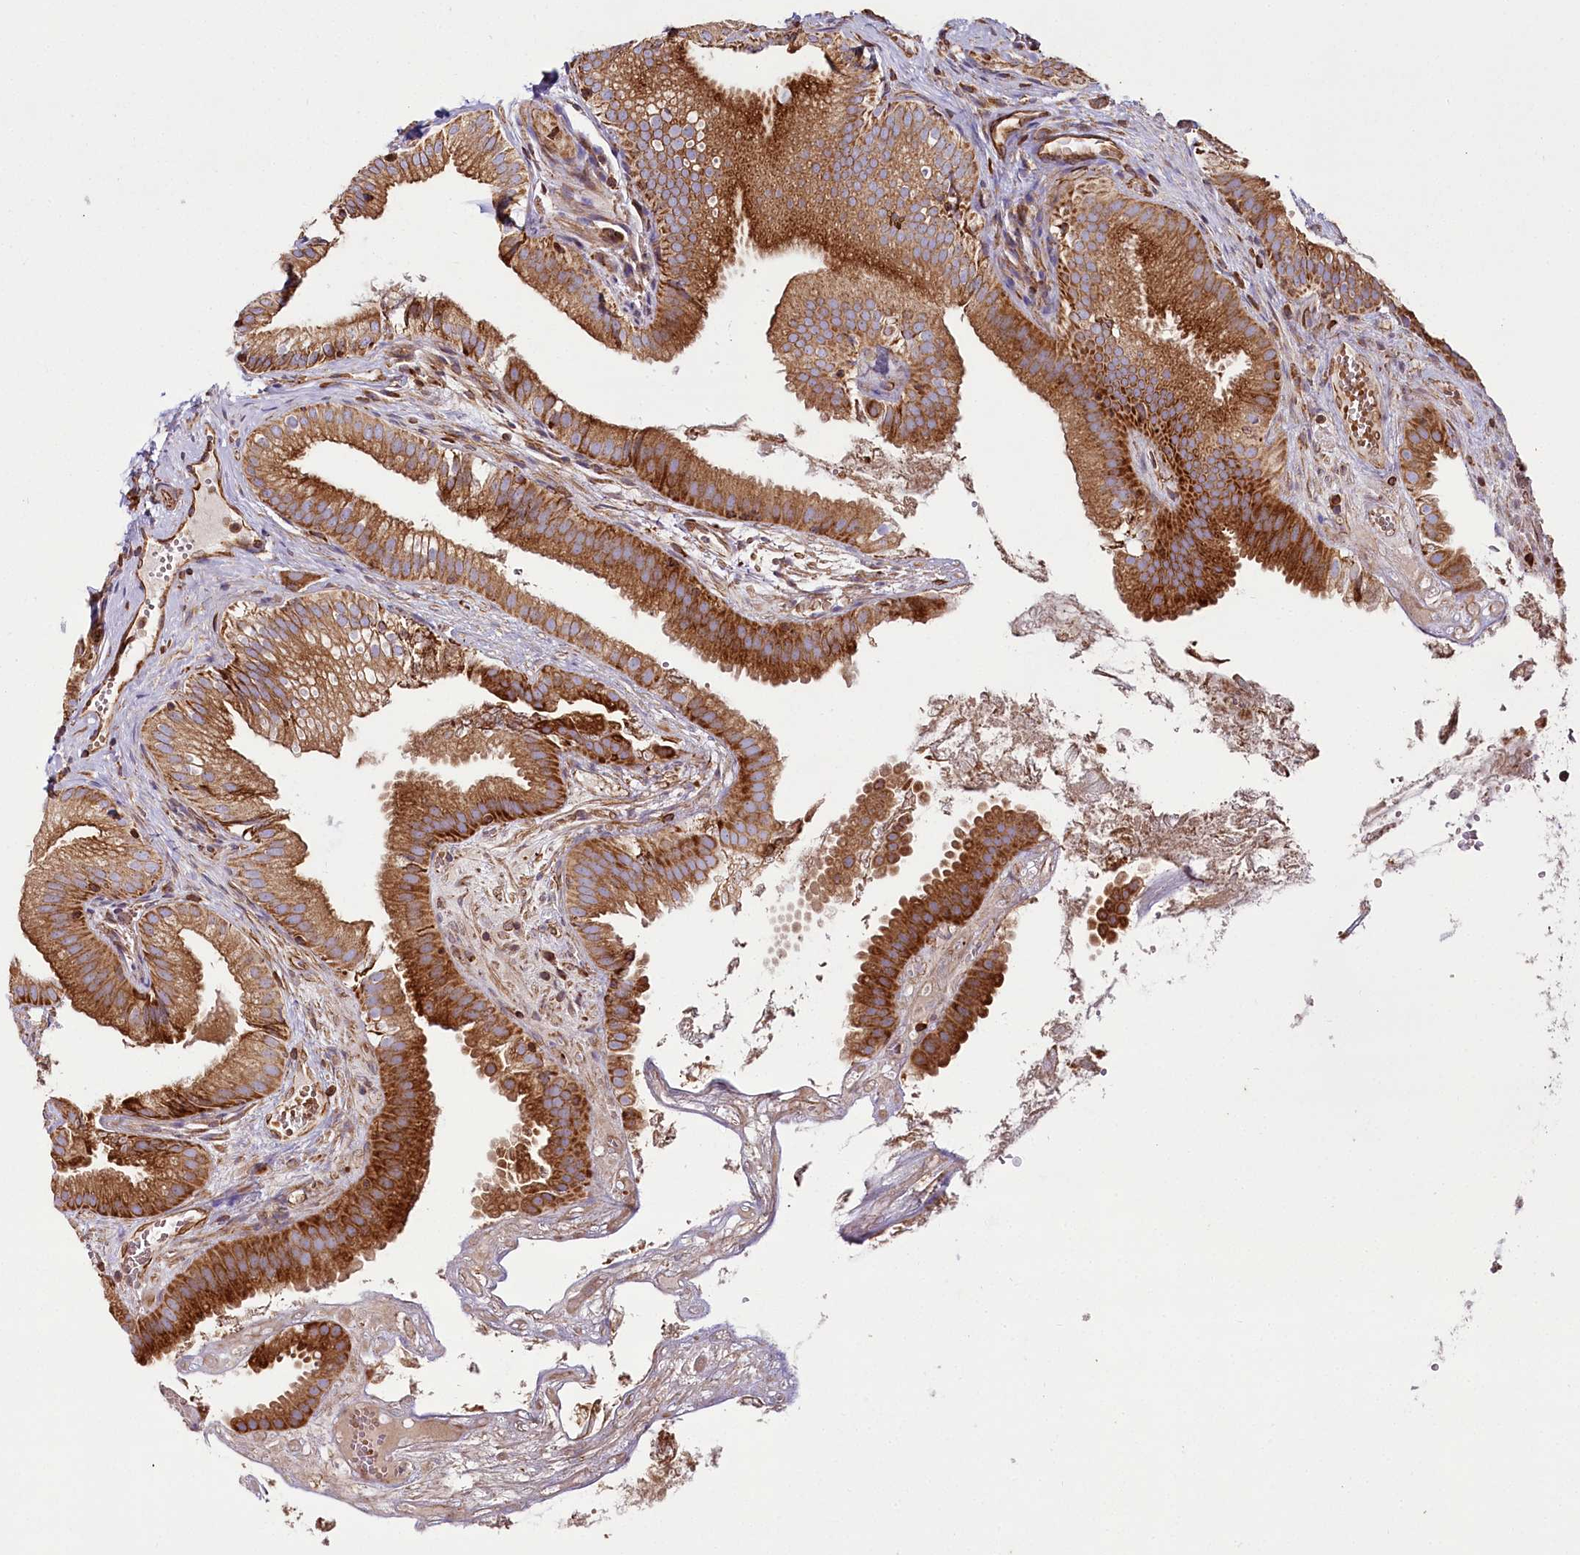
{"staining": {"intensity": "strong", "quantity": ">75%", "location": "cytoplasmic/membranous"}, "tissue": "gallbladder", "cell_type": "Glandular cells", "image_type": "normal", "snomed": [{"axis": "morphology", "description": "Normal tissue, NOS"}, {"axis": "topography", "description": "Gallbladder"}], "caption": "Immunohistochemistry (IHC) (DAB) staining of normal human gallbladder displays strong cytoplasmic/membranous protein expression in approximately >75% of glandular cells.", "gene": "THUMPD3", "patient": {"sex": "female", "age": 30}}